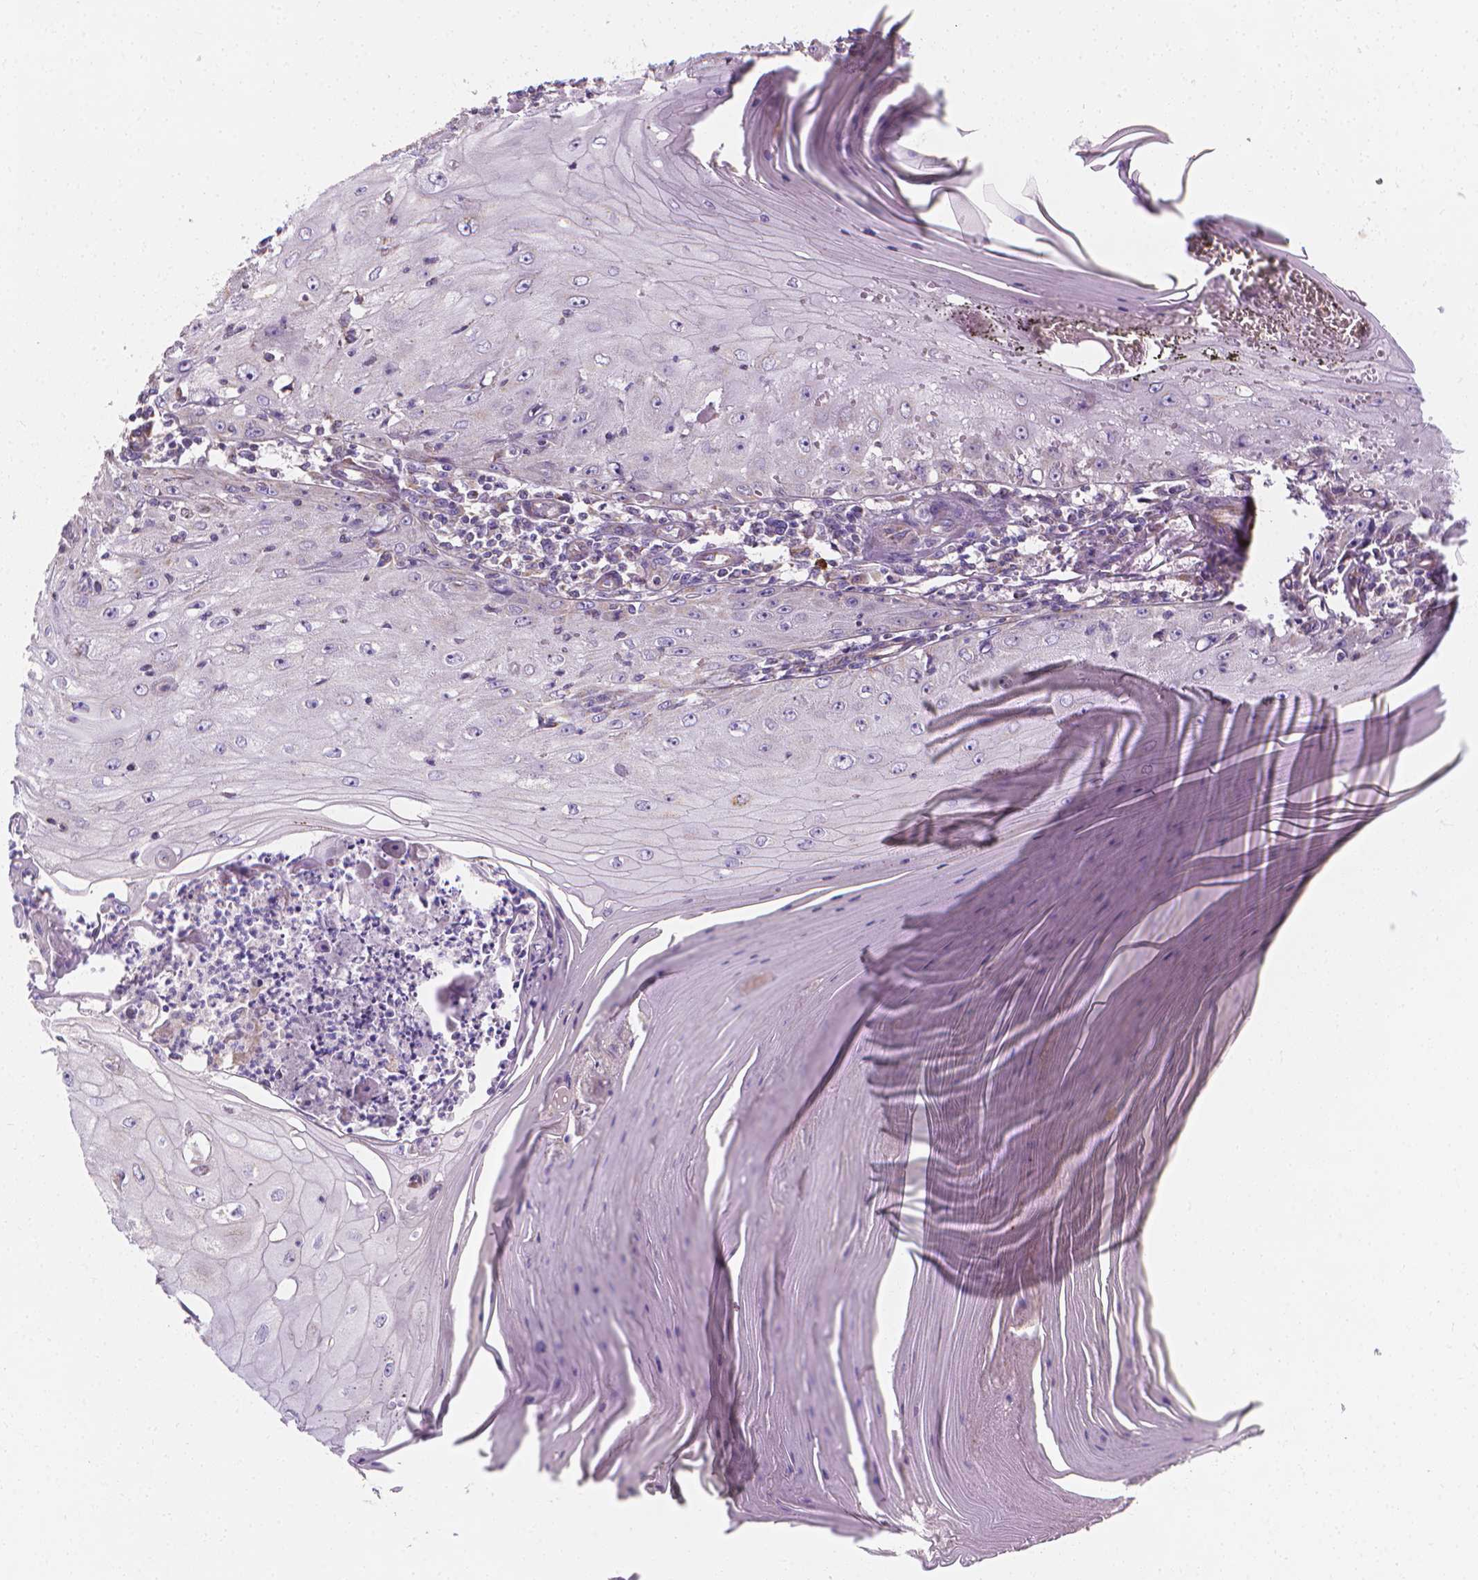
{"staining": {"intensity": "negative", "quantity": "none", "location": "none"}, "tissue": "skin cancer", "cell_type": "Tumor cells", "image_type": "cancer", "snomed": [{"axis": "morphology", "description": "Squamous cell carcinoma, NOS"}, {"axis": "topography", "description": "Skin"}], "caption": "Immunohistochemistry (IHC) photomicrograph of skin cancer (squamous cell carcinoma) stained for a protein (brown), which exhibits no staining in tumor cells. The staining was performed using DAB (3,3'-diaminobenzidine) to visualize the protein expression in brown, while the nuclei were stained in blue with hematoxylin (Magnification: 20x).", "gene": "SNCAIP", "patient": {"sex": "female", "age": 73}}